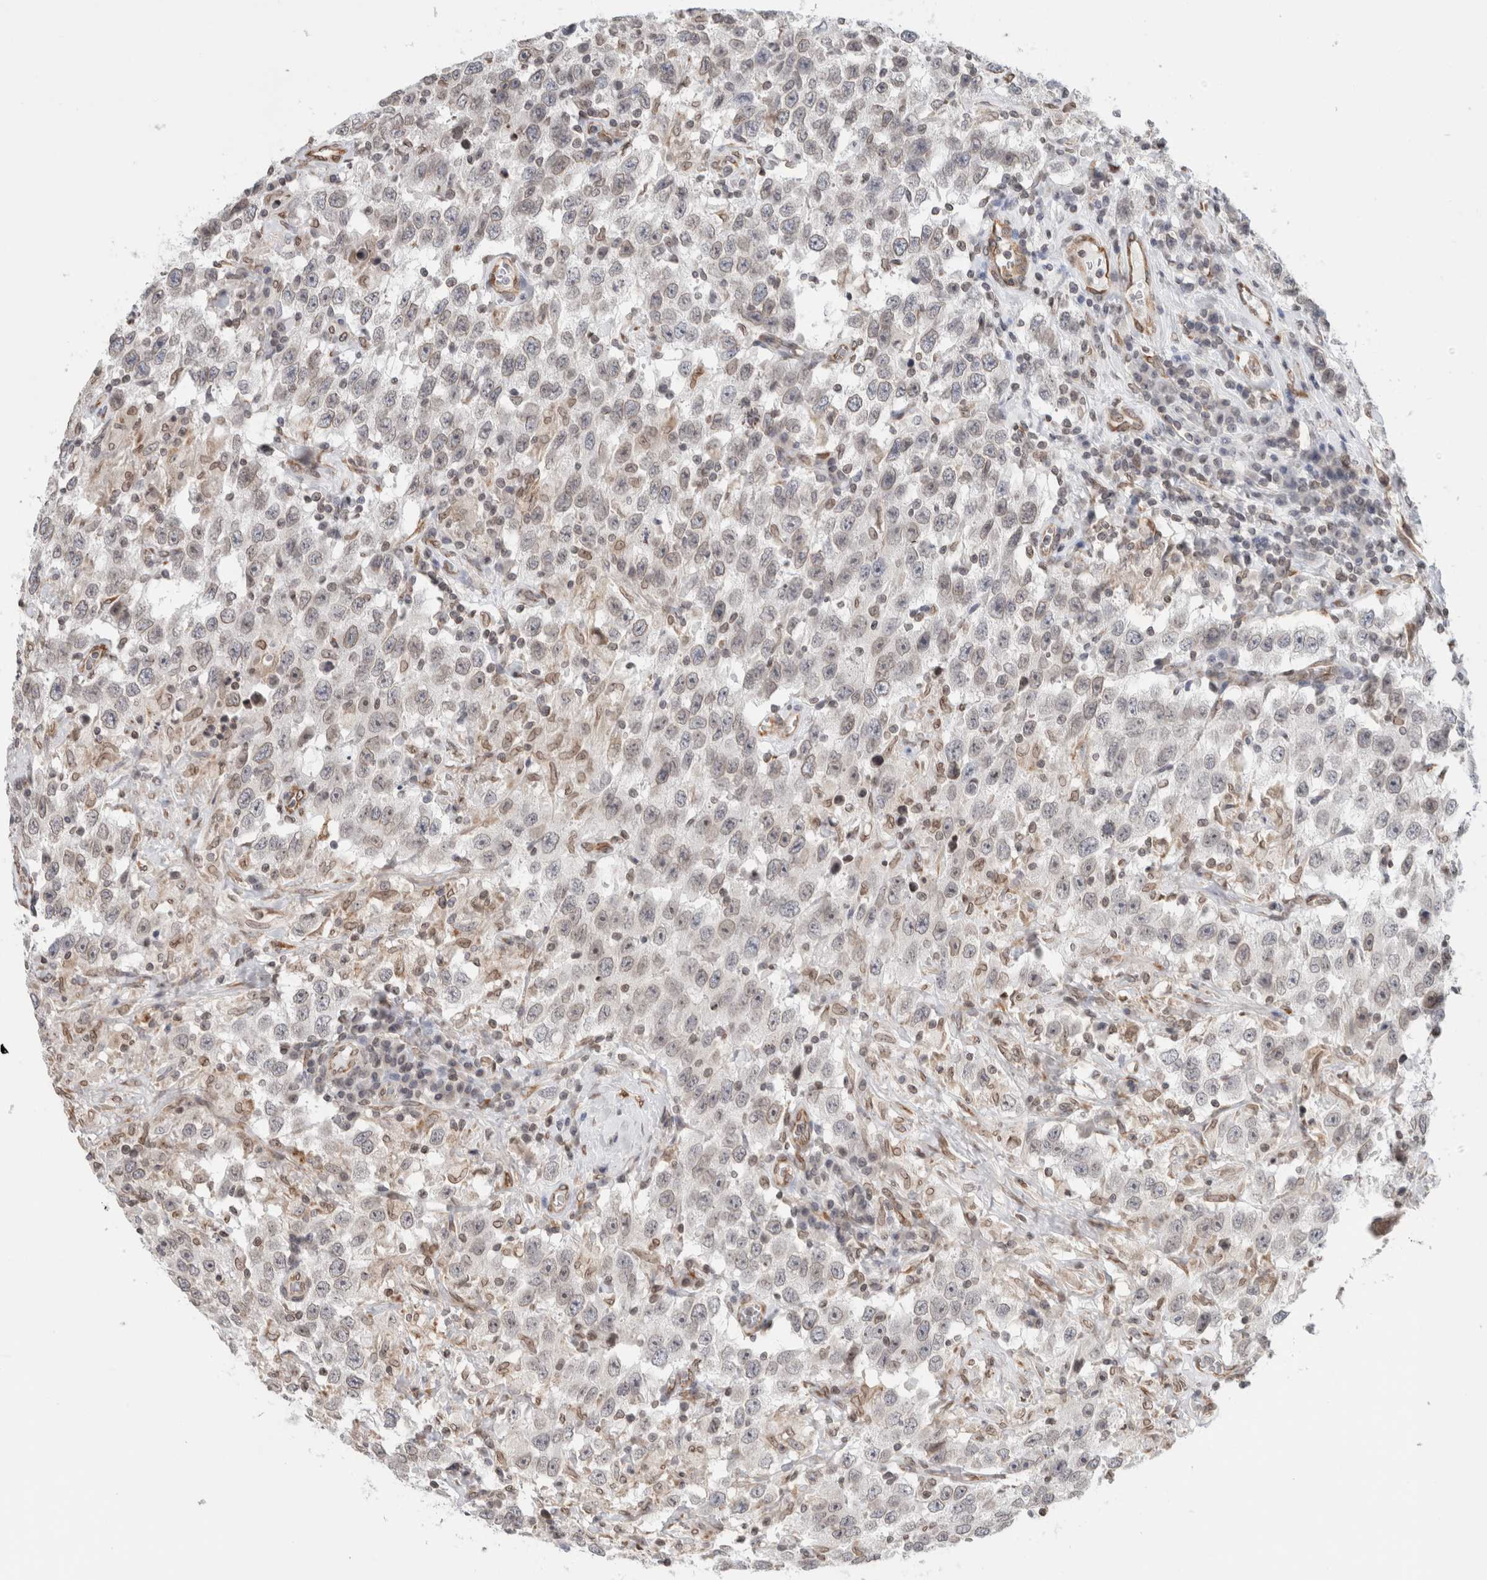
{"staining": {"intensity": "weak", "quantity": "<25%", "location": "cytoplasmic/membranous,nuclear"}, "tissue": "testis cancer", "cell_type": "Tumor cells", "image_type": "cancer", "snomed": [{"axis": "morphology", "description": "Seminoma, NOS"}, {"axis": "topography", "description": "Testis"}], "caption": "The photomicrograph displays no significant positivity in tumor cells of testis cancer (seminoma).", "gene": "RBMX2", "patient": {"sex": "male", "age": 41}}